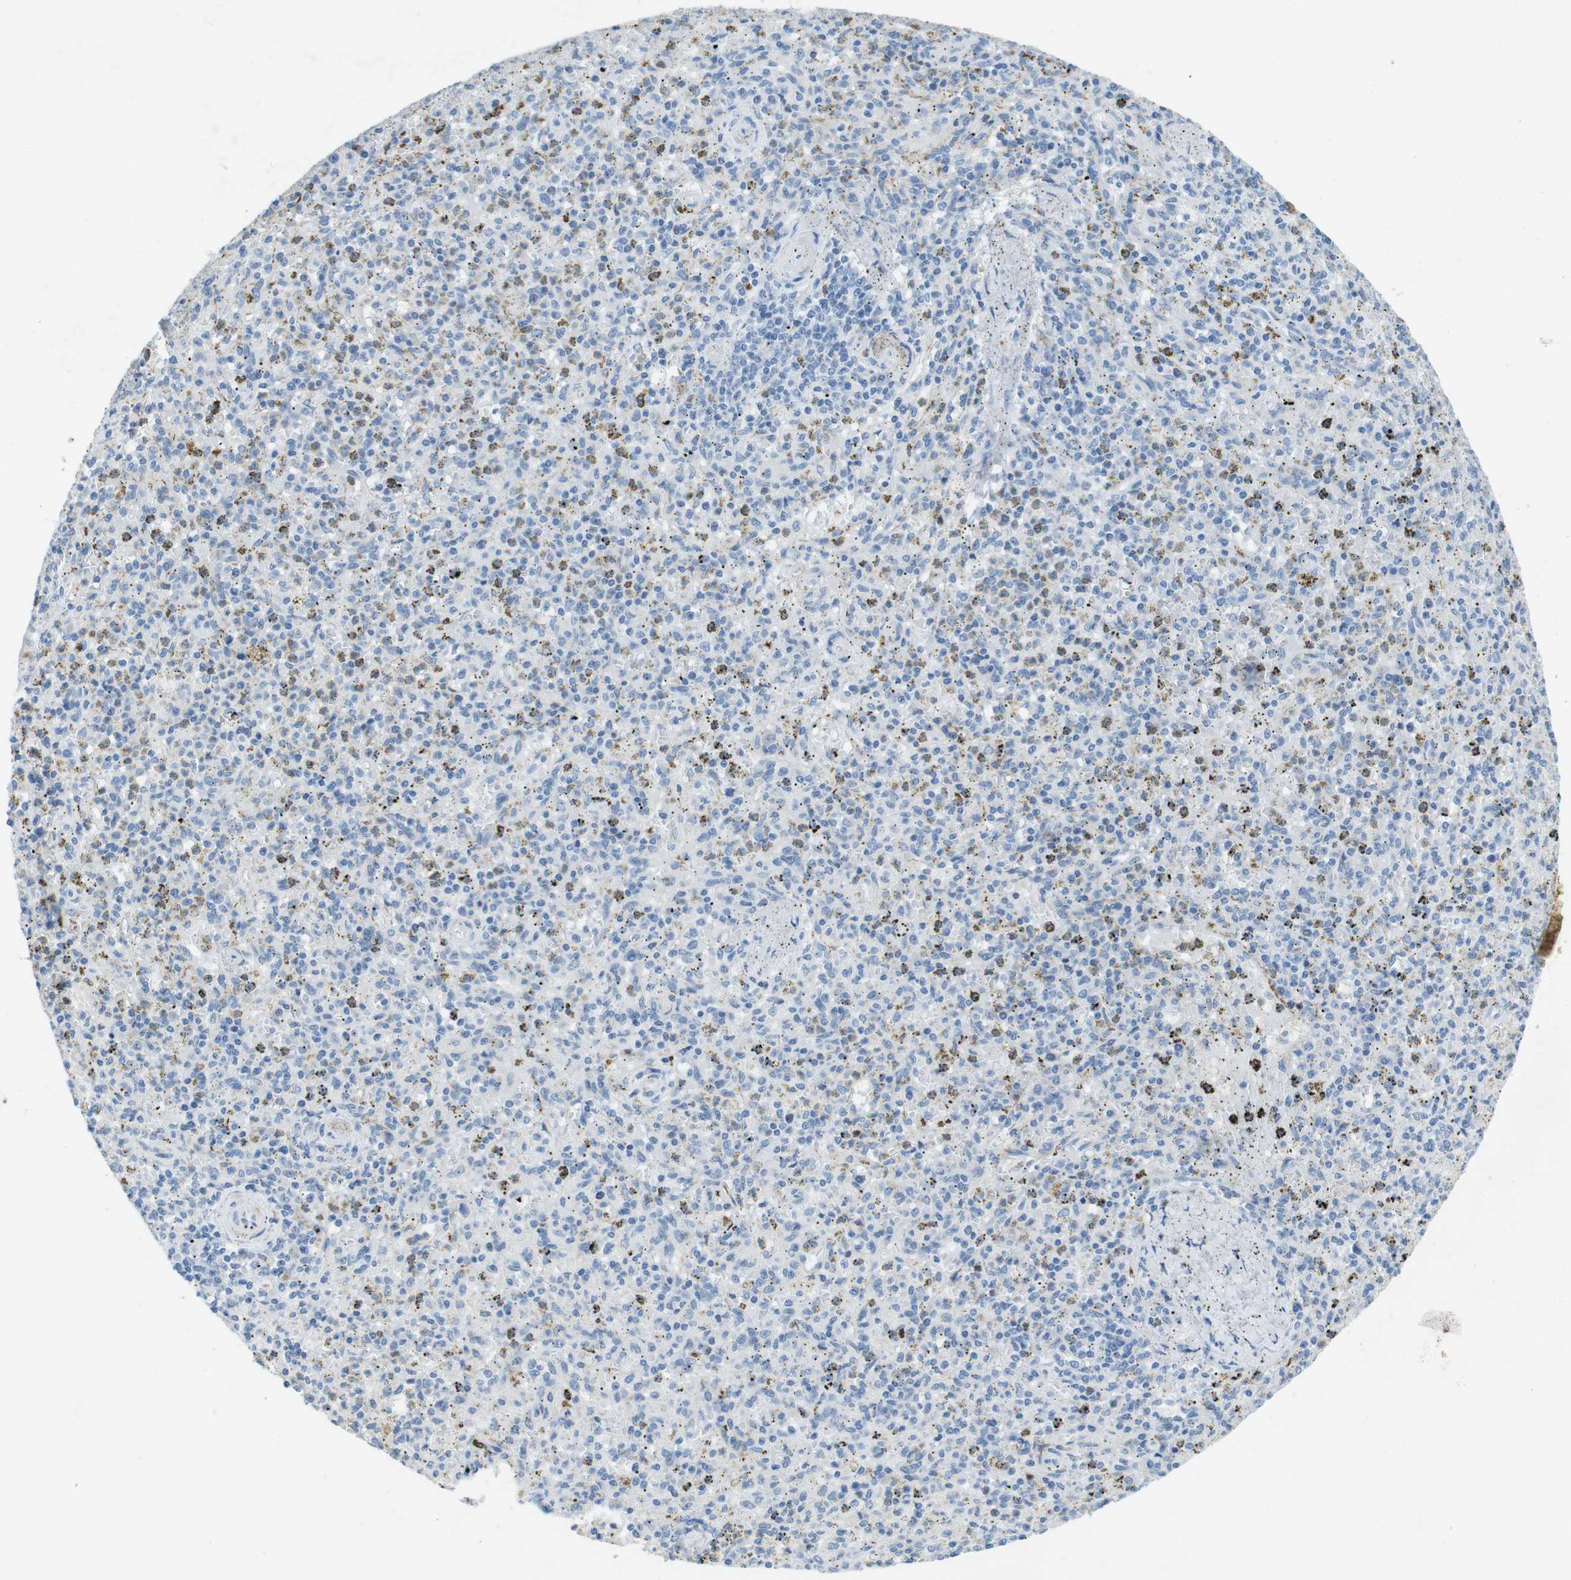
{"staining": {"intensity": "negative", "quantity": "none", "location": "none"}, "tissue": "spleen", "cell_type": "Cells in red pulp", "image_type": "normal", "snomed": [{"axis": "morphology", "description": "Normal tissue, NOS"}, {"axis": "topography", "description": "Spleen"}], "caption": "Immunohistochemistry (IHC) image of benign spleen: human spleen stained with DAB displays no significant protein positivity in cells in red pulp.", "gene": "CD320", "patient": {"sex": "male", "age": 72}}